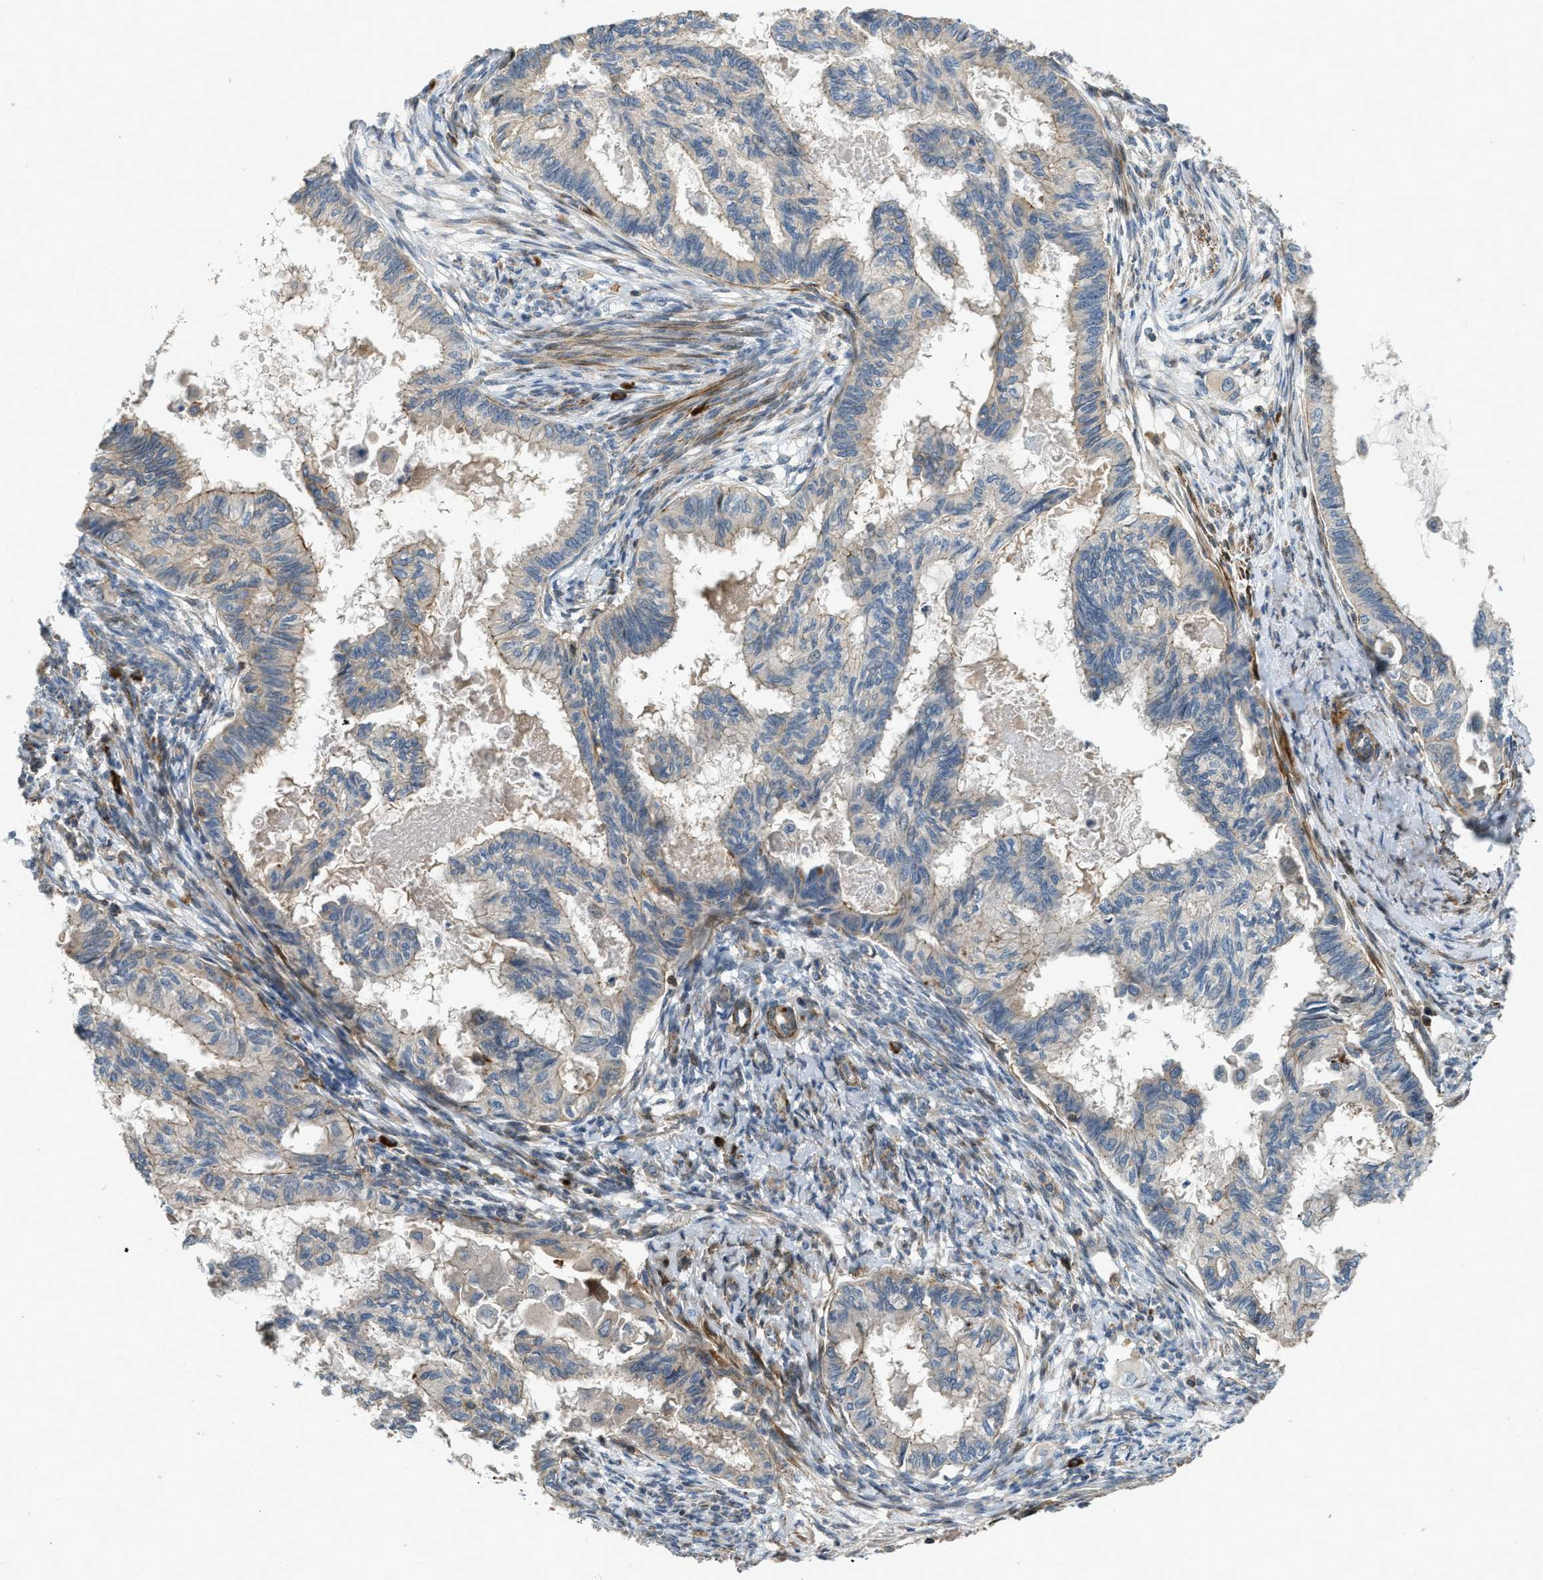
{"staining": {"intensity": "weak", "quantity": "25%-75%", "location": "cytoplasmic/membranous"}, "tissue": "cervical cancer", "cell_type": "Tumor cells", "image_type": "cancer", "snomed": [{"axis": "morphology", "description": "Normal tissue, NOS"}, {"axis": "morphology", "description": "Adenocarcinoma, NOS"}, {"axis": "topography", "description": "Cervix"}, {"axis": "topography", "description": "Endometrium"}], "caption": "An immunohistochemistry histopathology image of tumor tissue is shown. Protein staining in brown shows weak cytoplasmic/membranous positivity in adenocarcinoma (cervical) within tumor cells.", "gene": "BTN3A2", "patient": {"sex": "female", "age": 86}}